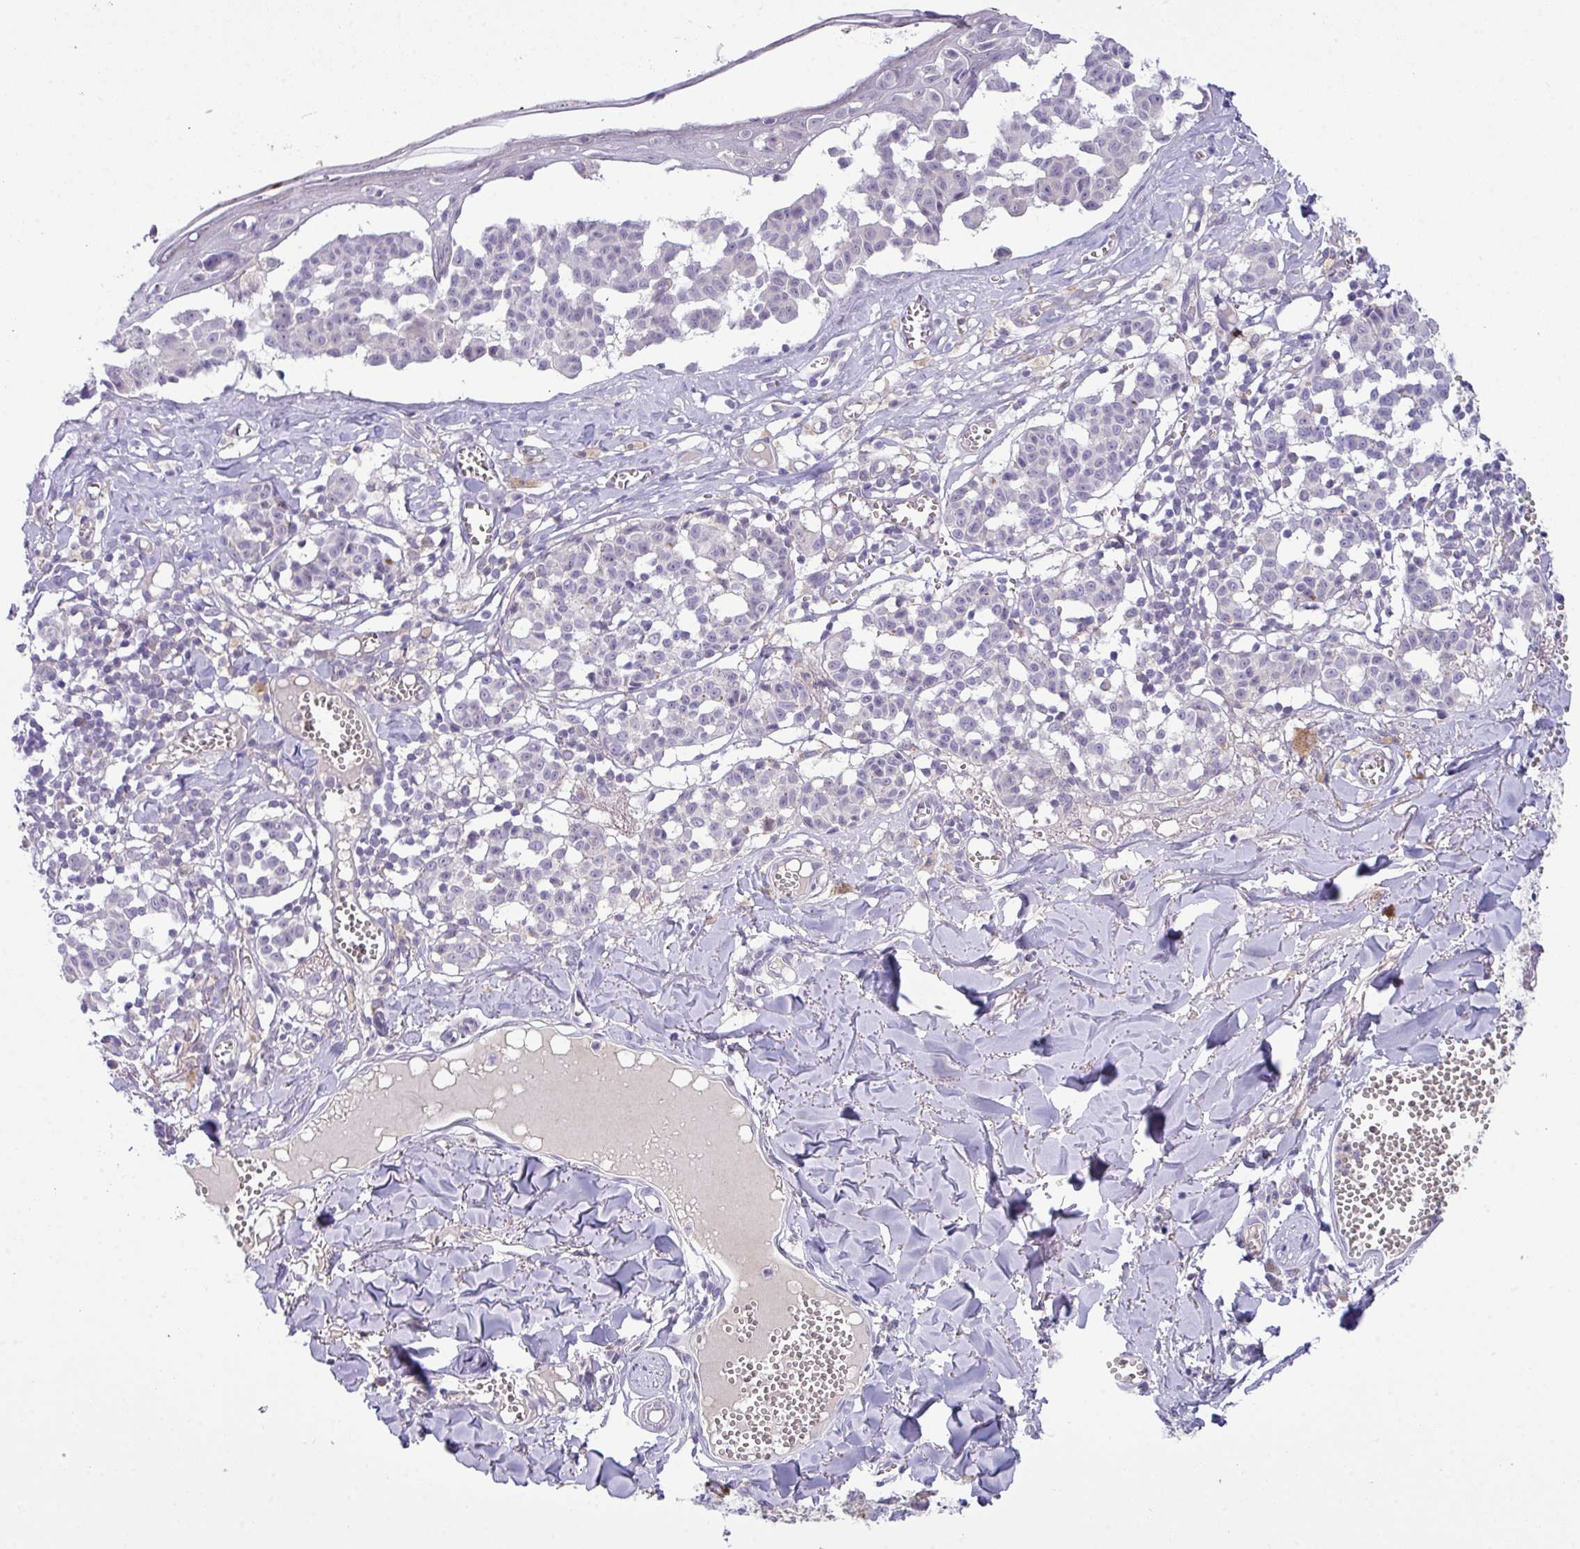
{"staining": {"intensity": "negative", "quantity": "none", "location": "none"}, "tissue": "melanoma", "cell_type": "Tumor cells", "image_type": "cancer", "snomed": [{"axis": "morphology", "description": "Malignant melanoma, NOS"}, {"axis": "topography", "description": "Skin"}], "caption": "The image reveals no significant positivity in tumor cells of melanoma.", "gene": "ZNF524", "patient": {"sex": "female", "age": 43}}